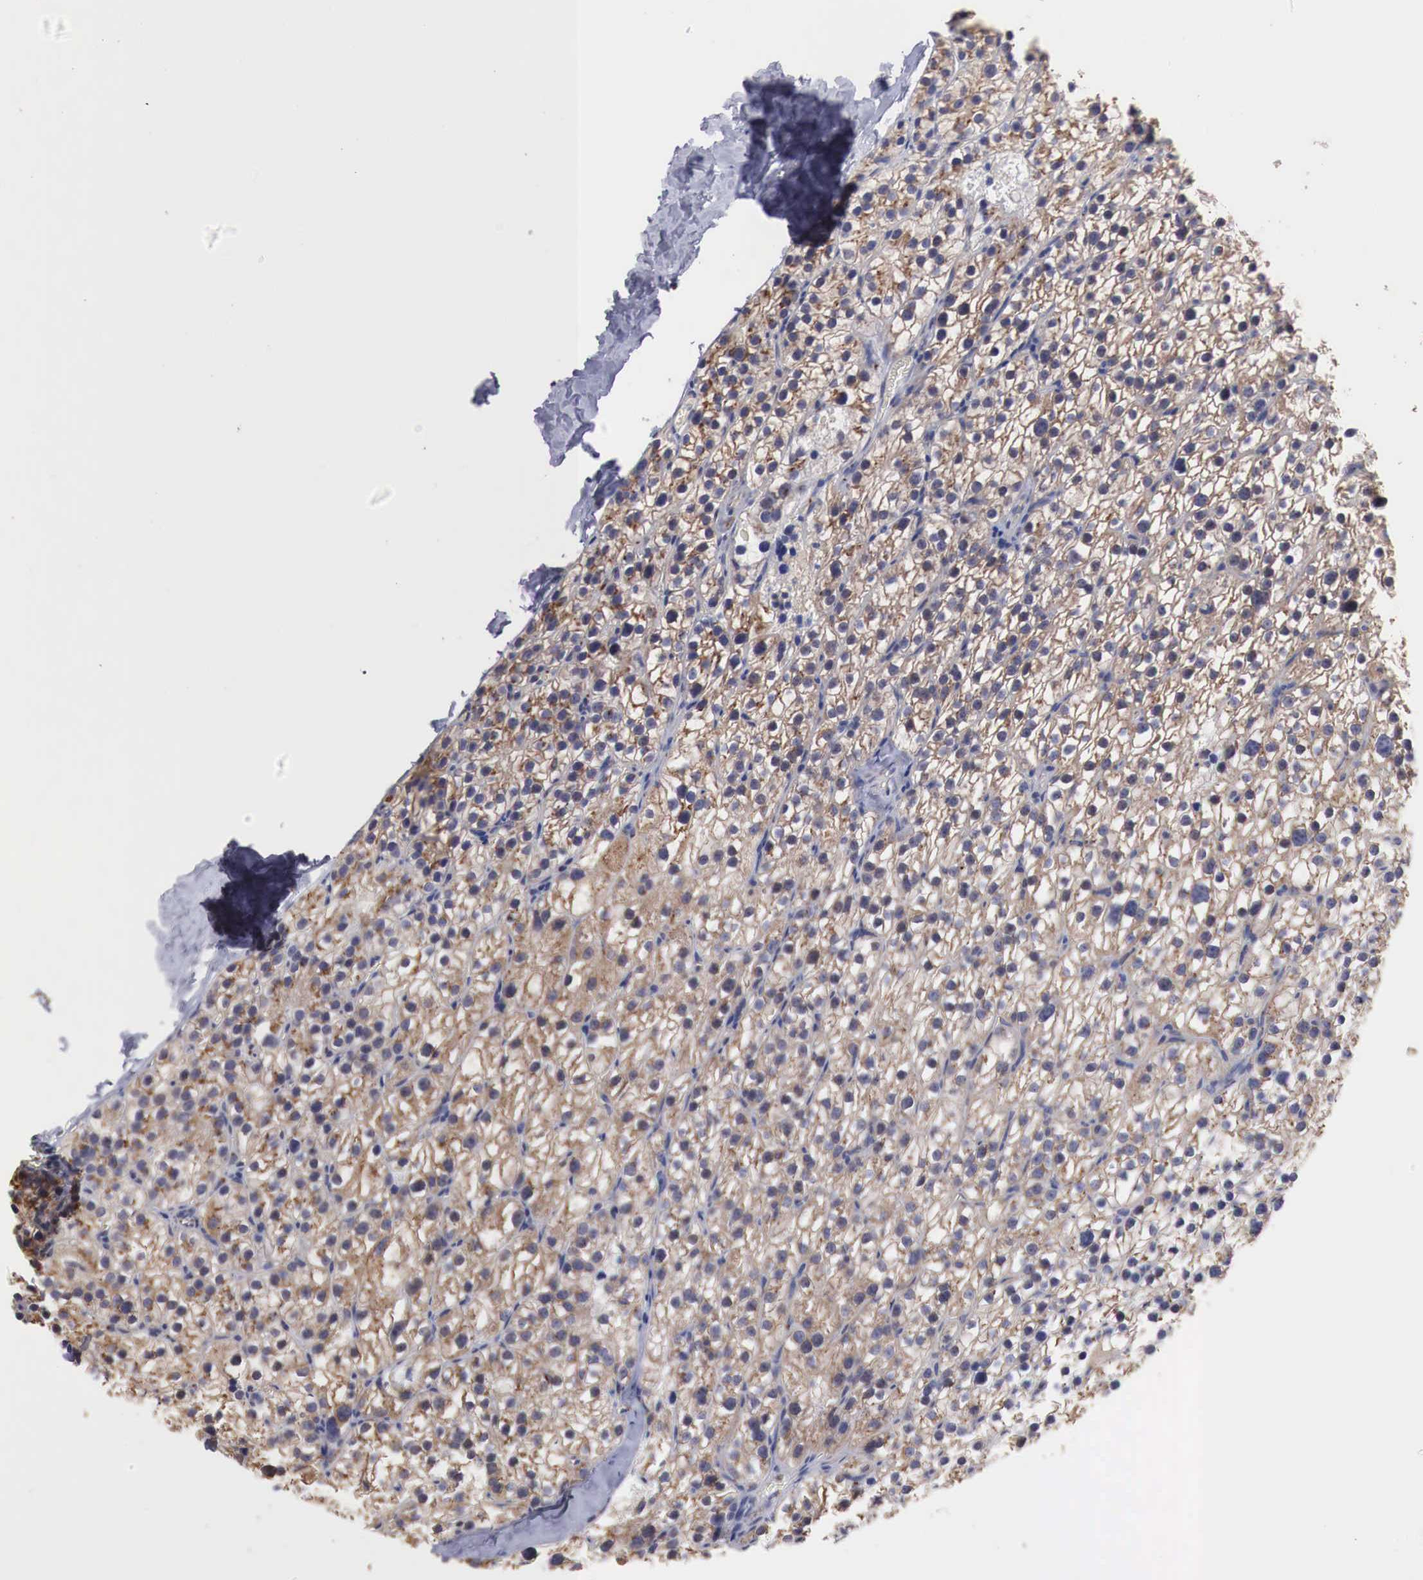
{"staining": {"intensity": "weak", "quantity": "25%-75%", "location": "cytoplasmic/membranous"}, "tissue": "parathyroid gland", "cell_type": "Glandular cells", "image_type": "normal", "snomed": [{"axis": "morphology", "description": "Normal tissue, NOS"}, {"axis": "topography", "description": "Parathyroid gland"}], "caption": "DAB immunohistochemical staining of normal parathyroid gland shows weak cytoplasmic/membranous protein staining in about 25%-75% of glandular cells.", "gene": "SYAP1", "patient": {"sex": "female", "age": 54}}